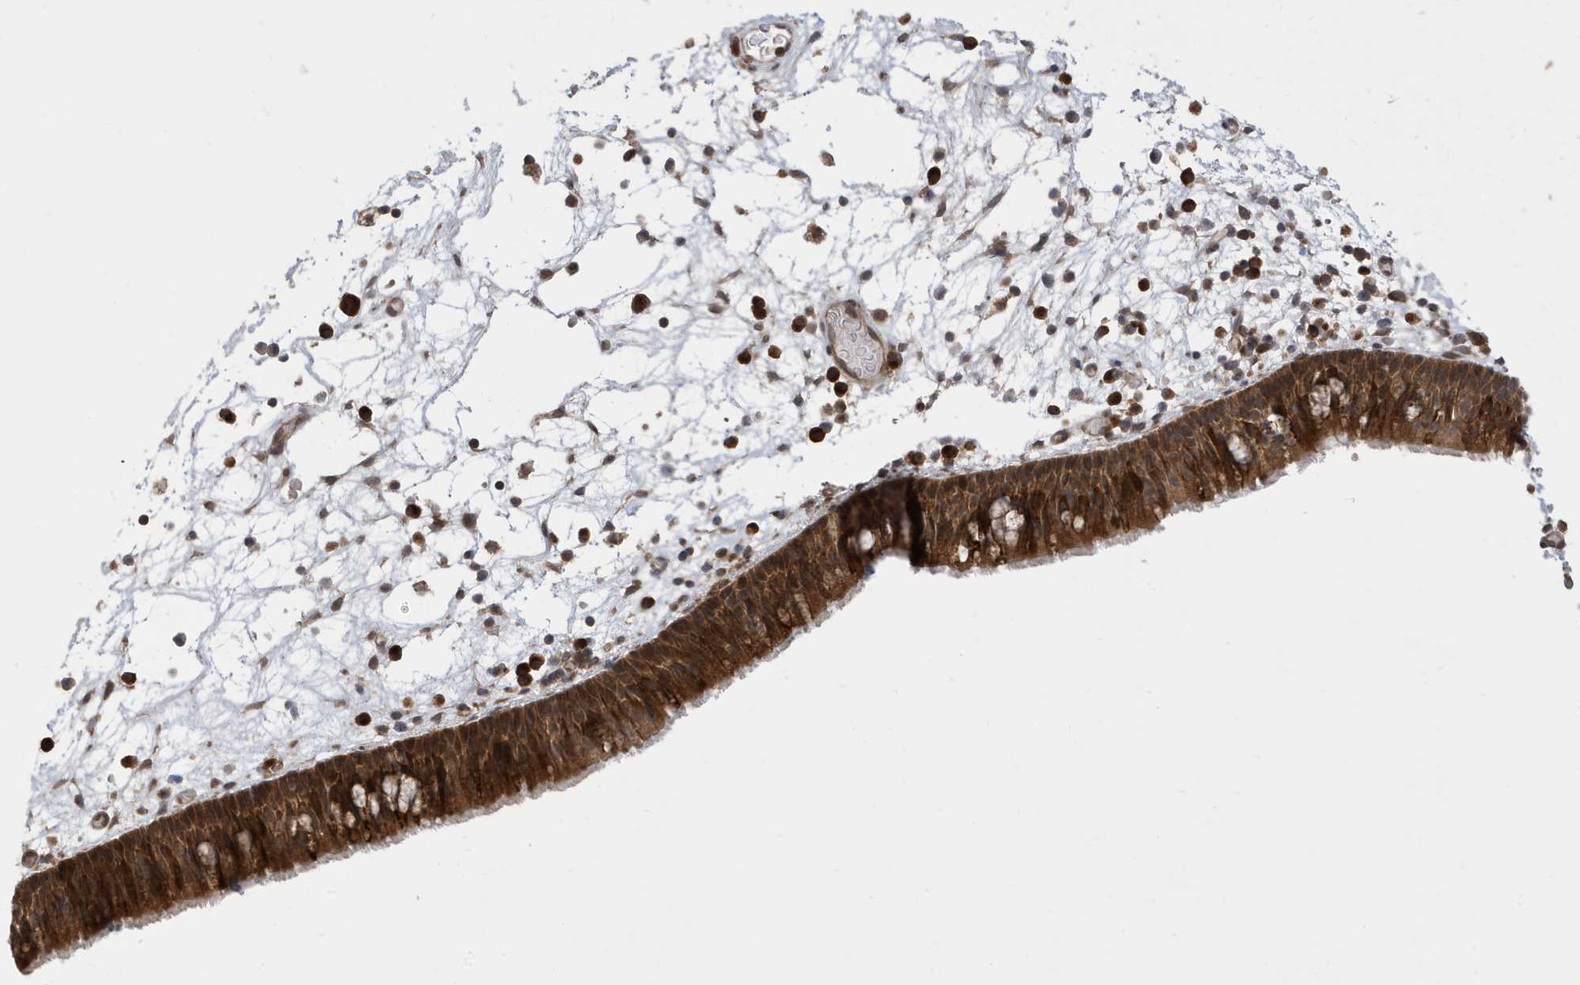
{"staining": {"intensity": "strong", "quantity": ">75%", "location": "cytoplasmic/membranous"}, "tissue": "nasopharynx", "cell_type": "Respiratory epithelial cells", "image_type": "normal", "snomed": [{"axis": "morphology", "description": "Normal tissue, NOS"}, {"axis": "morphology", "description": "Inflammation, NOS"}, {"axis": "morphology", "description": "Malignant melanoma, Metastatic site"}, {"axis": "topography", "description": "Nasopharynx"}], "caption": "Immunohistochemical staining of benign nasopharynx demonstrates high levels of strong cytoplasmic/membranous positivity in about >75% of respiratory epithelial cells. (DAB = brown stain, brightfield microscopy at high magnification).", "gene": "UBQLN1", "patient": {"sex": "male", "age": 70}}